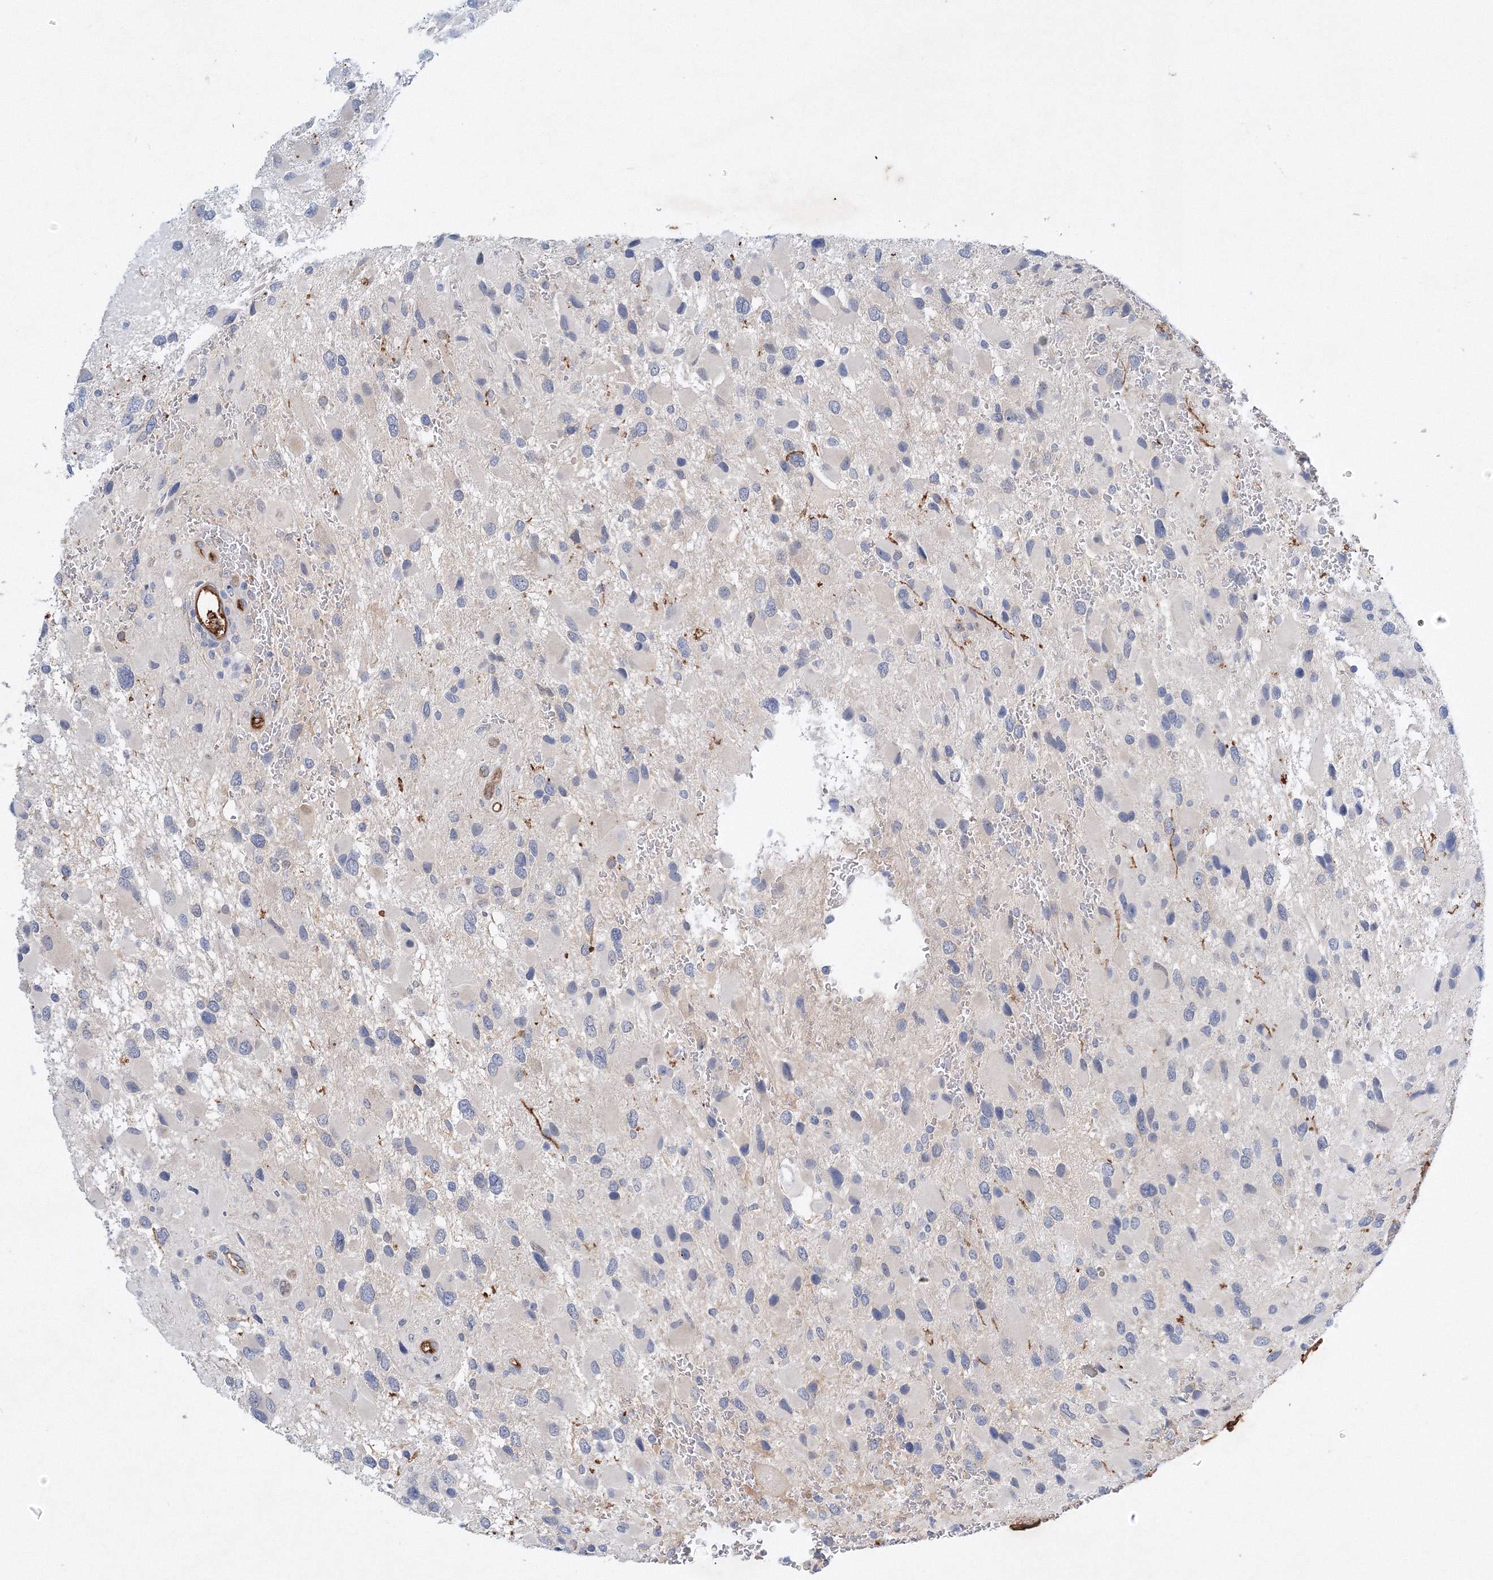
{"staining": {"intensity": "negative", "quantity": "none", "location": "none"}, "tissue": "glioma", "cell_type": "Tumor cells", "image_type": "cancer", "snomed": [{"axis": "morphology", "description": "Glioma, malignant, High grade"}, {"axis": "topography", "description": "Brain"}], "caption": "A high-resolution photomicrograph shows IHC staining of high-grade glioma (malignant), which demonstrates no significant staining in tumor cells.", "gene": "TANC1", "patient": {"sex": "male", "age": 53}}